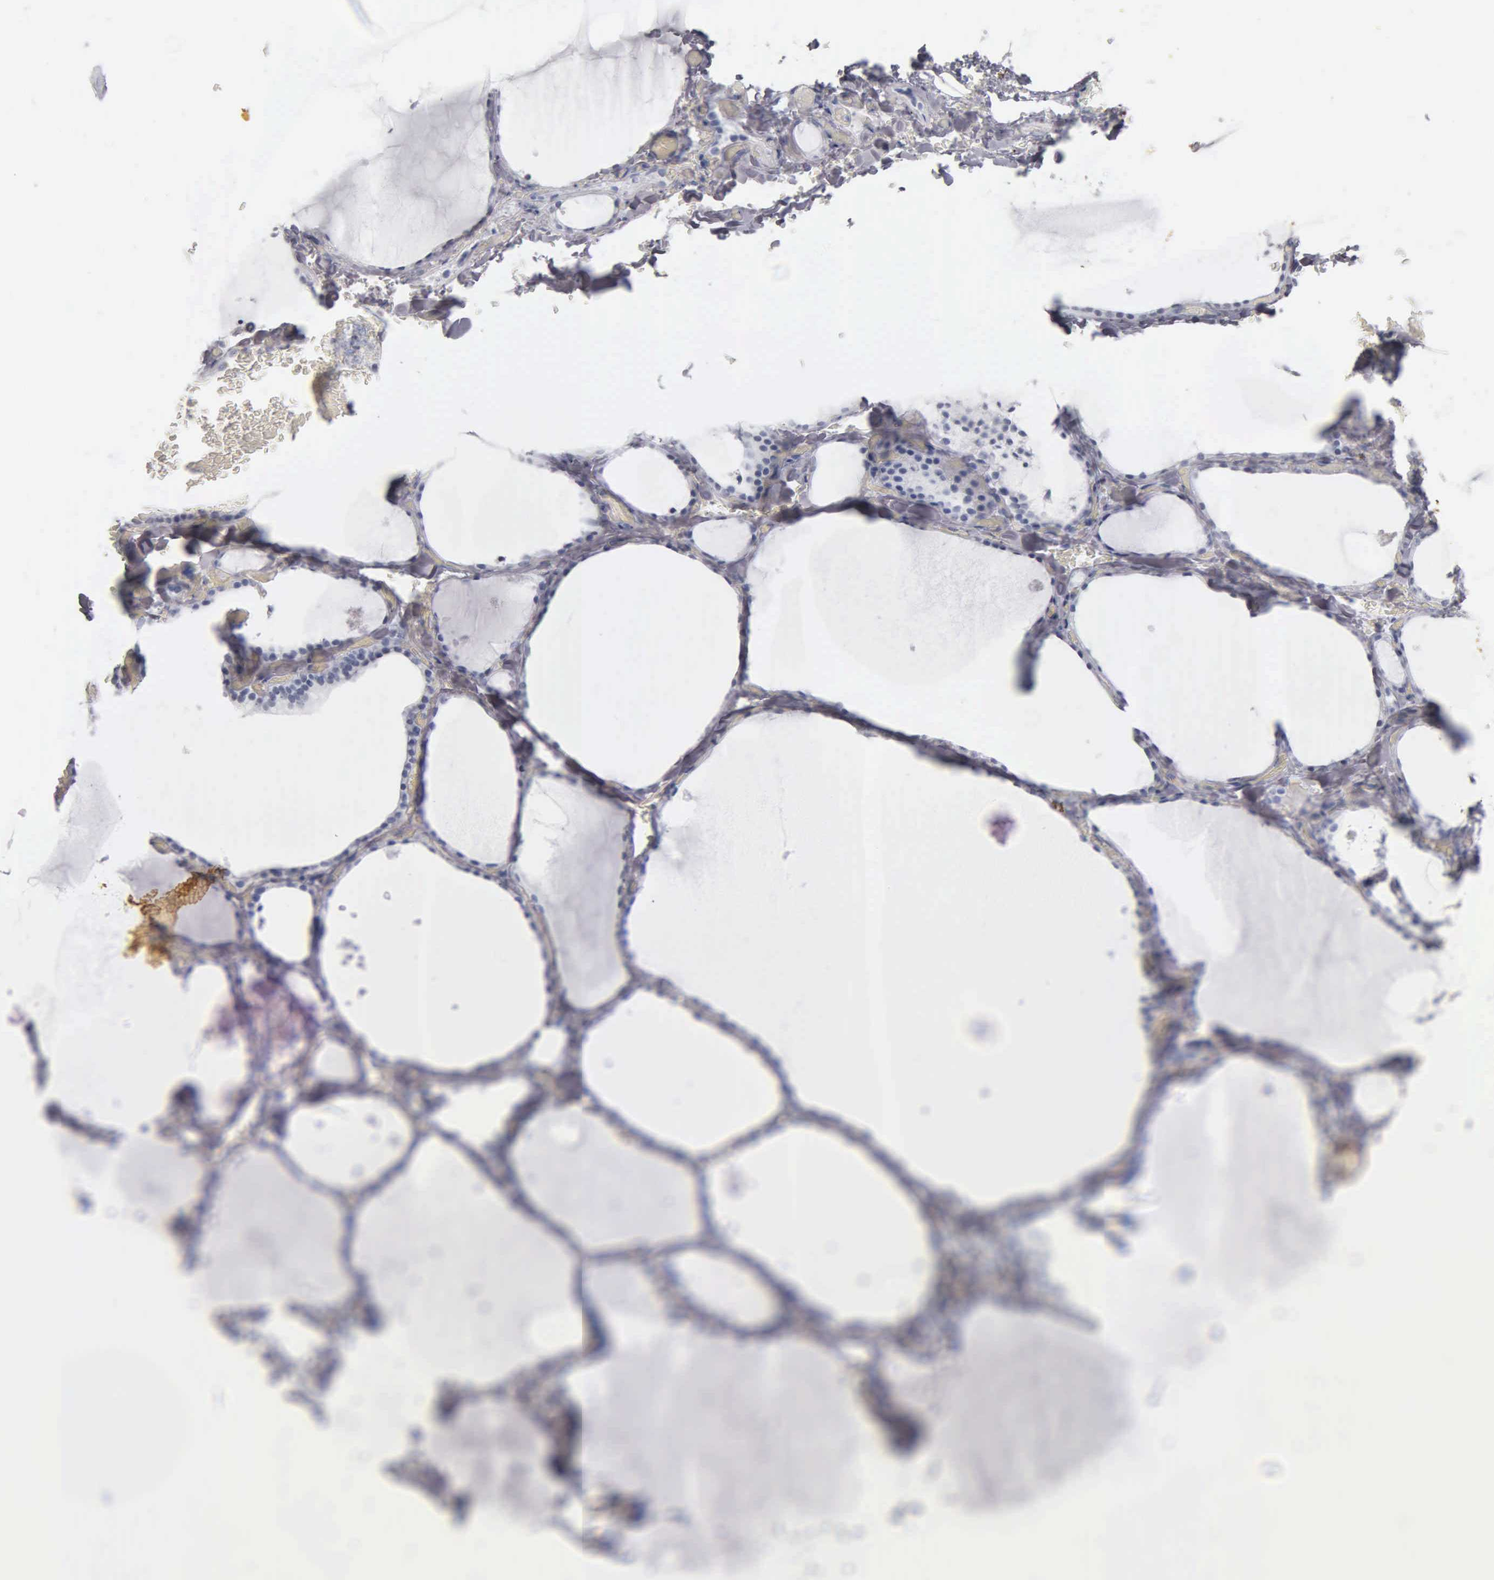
{"staining": {"intensity": "negative", "quantity": "none", "location": "none"}, "tissue": "thyroid gland", "cell_type": "Glandular cells", "image_type": "normal", "snomed": [{"axis": "morphology", "description": "Normal tissue, NOS"}, {"axis": "topography", "description": "Thyroid gland"}], "caption": "Immunohistochemistry histopathology image of normal thyroid gland stained for a protein (brown), which displays no expression in glandular cells. (Stains: DAB immunohistochemistry with hematoxylin counter stain, Microscopy: brightfield microscopy at high magnification).", "gene": "DES", "patient": {"sex": "male", "age": 34}}